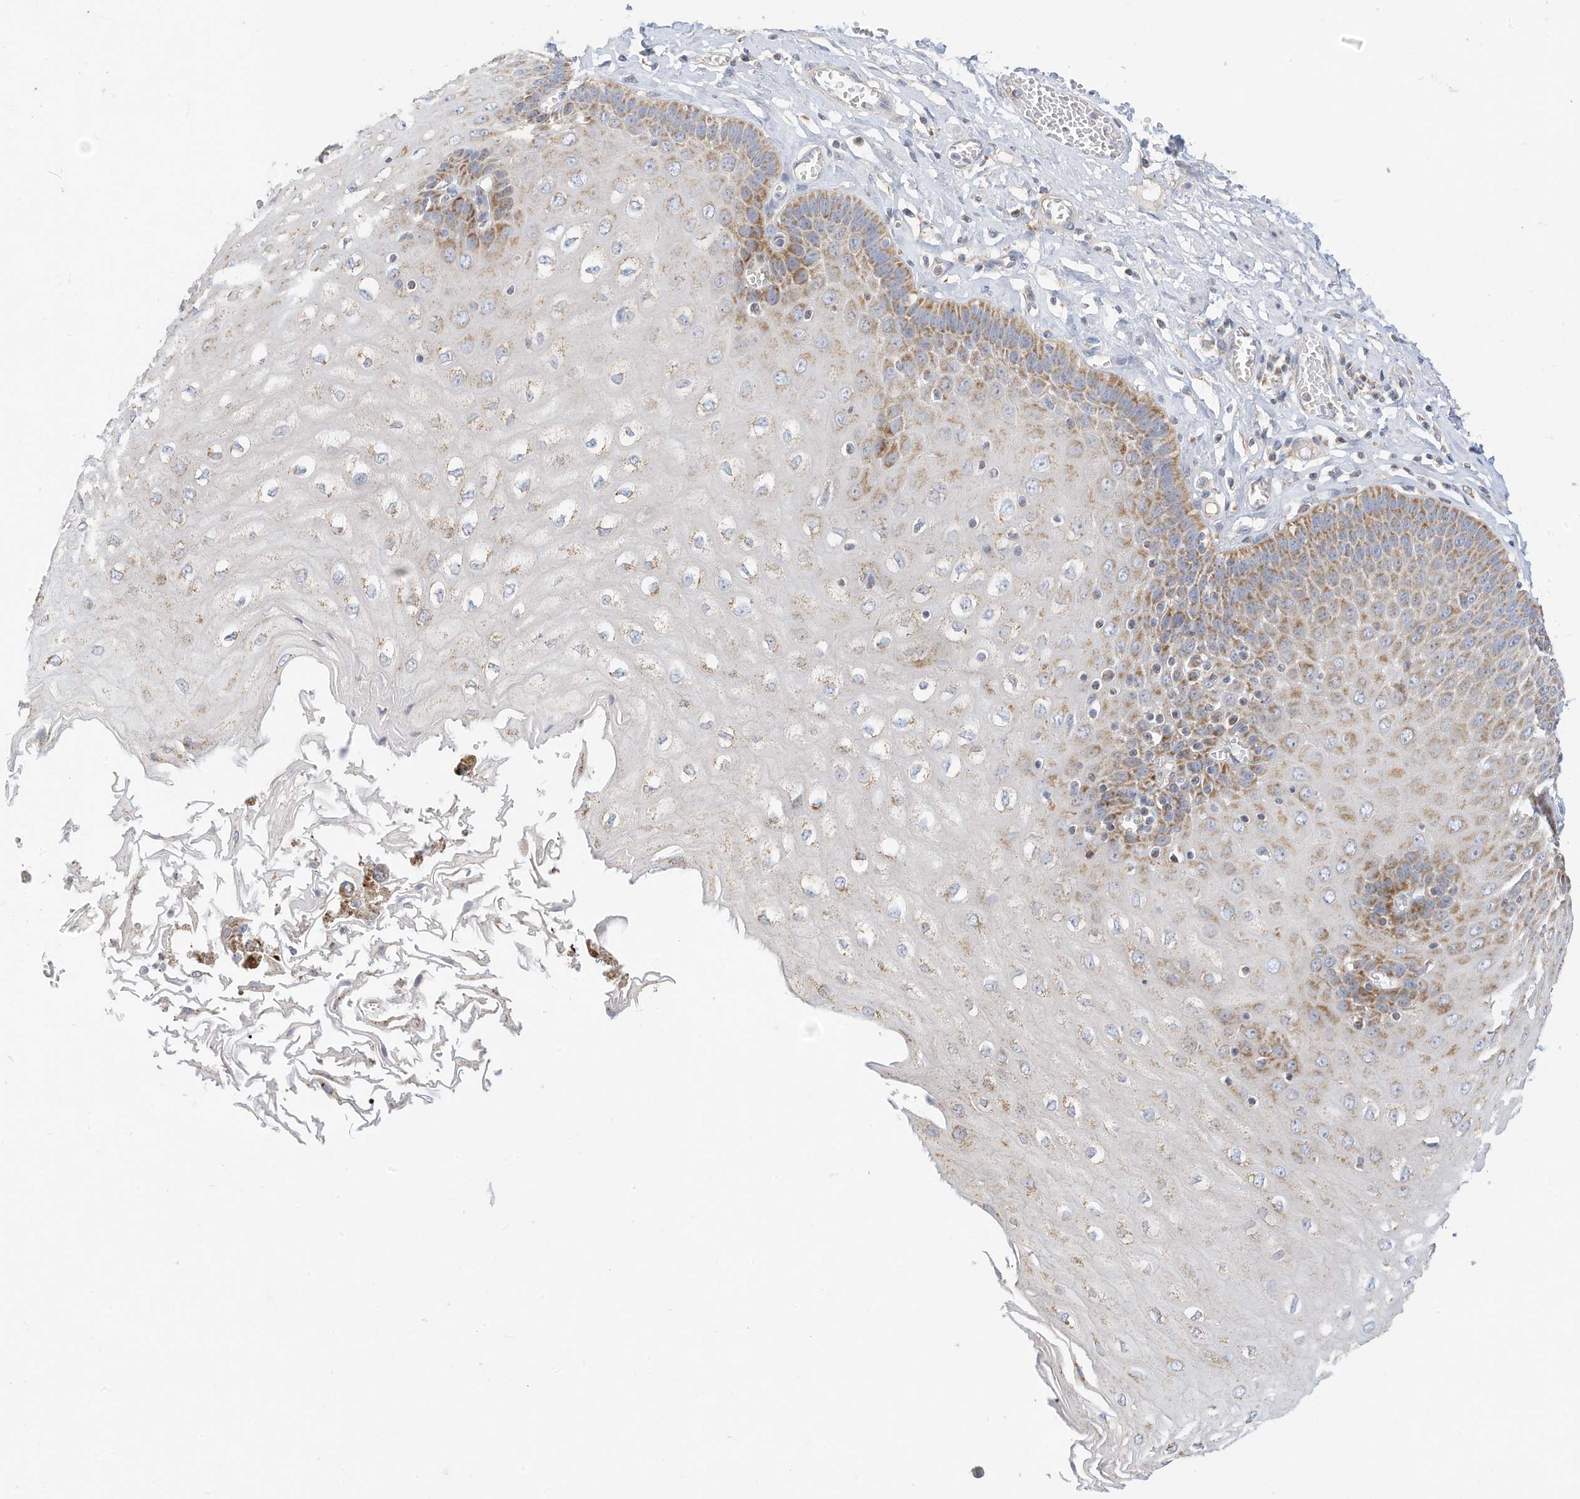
{"staining": {"intensity": "moderate", "quantity": ">75%", "location": "cytoplasmic/membranous"}, "tissue": "esophagus", "cell_type": "Squamous epithelial cells", "image_type": "normal", "snomed": [{"axis": "morphology", "description": "Normal tissue, NOS"}, {"axis": "topography", "description": "Esophagus"}], "caption": "IHC of unremarkable human esophagus displays medium levels of moderate cytoplasmic/membranous positivity in approximately >75% of squamous epithelial cells.", "gene": "RHOH", "patient": {"sex": "male", "age": 60}}